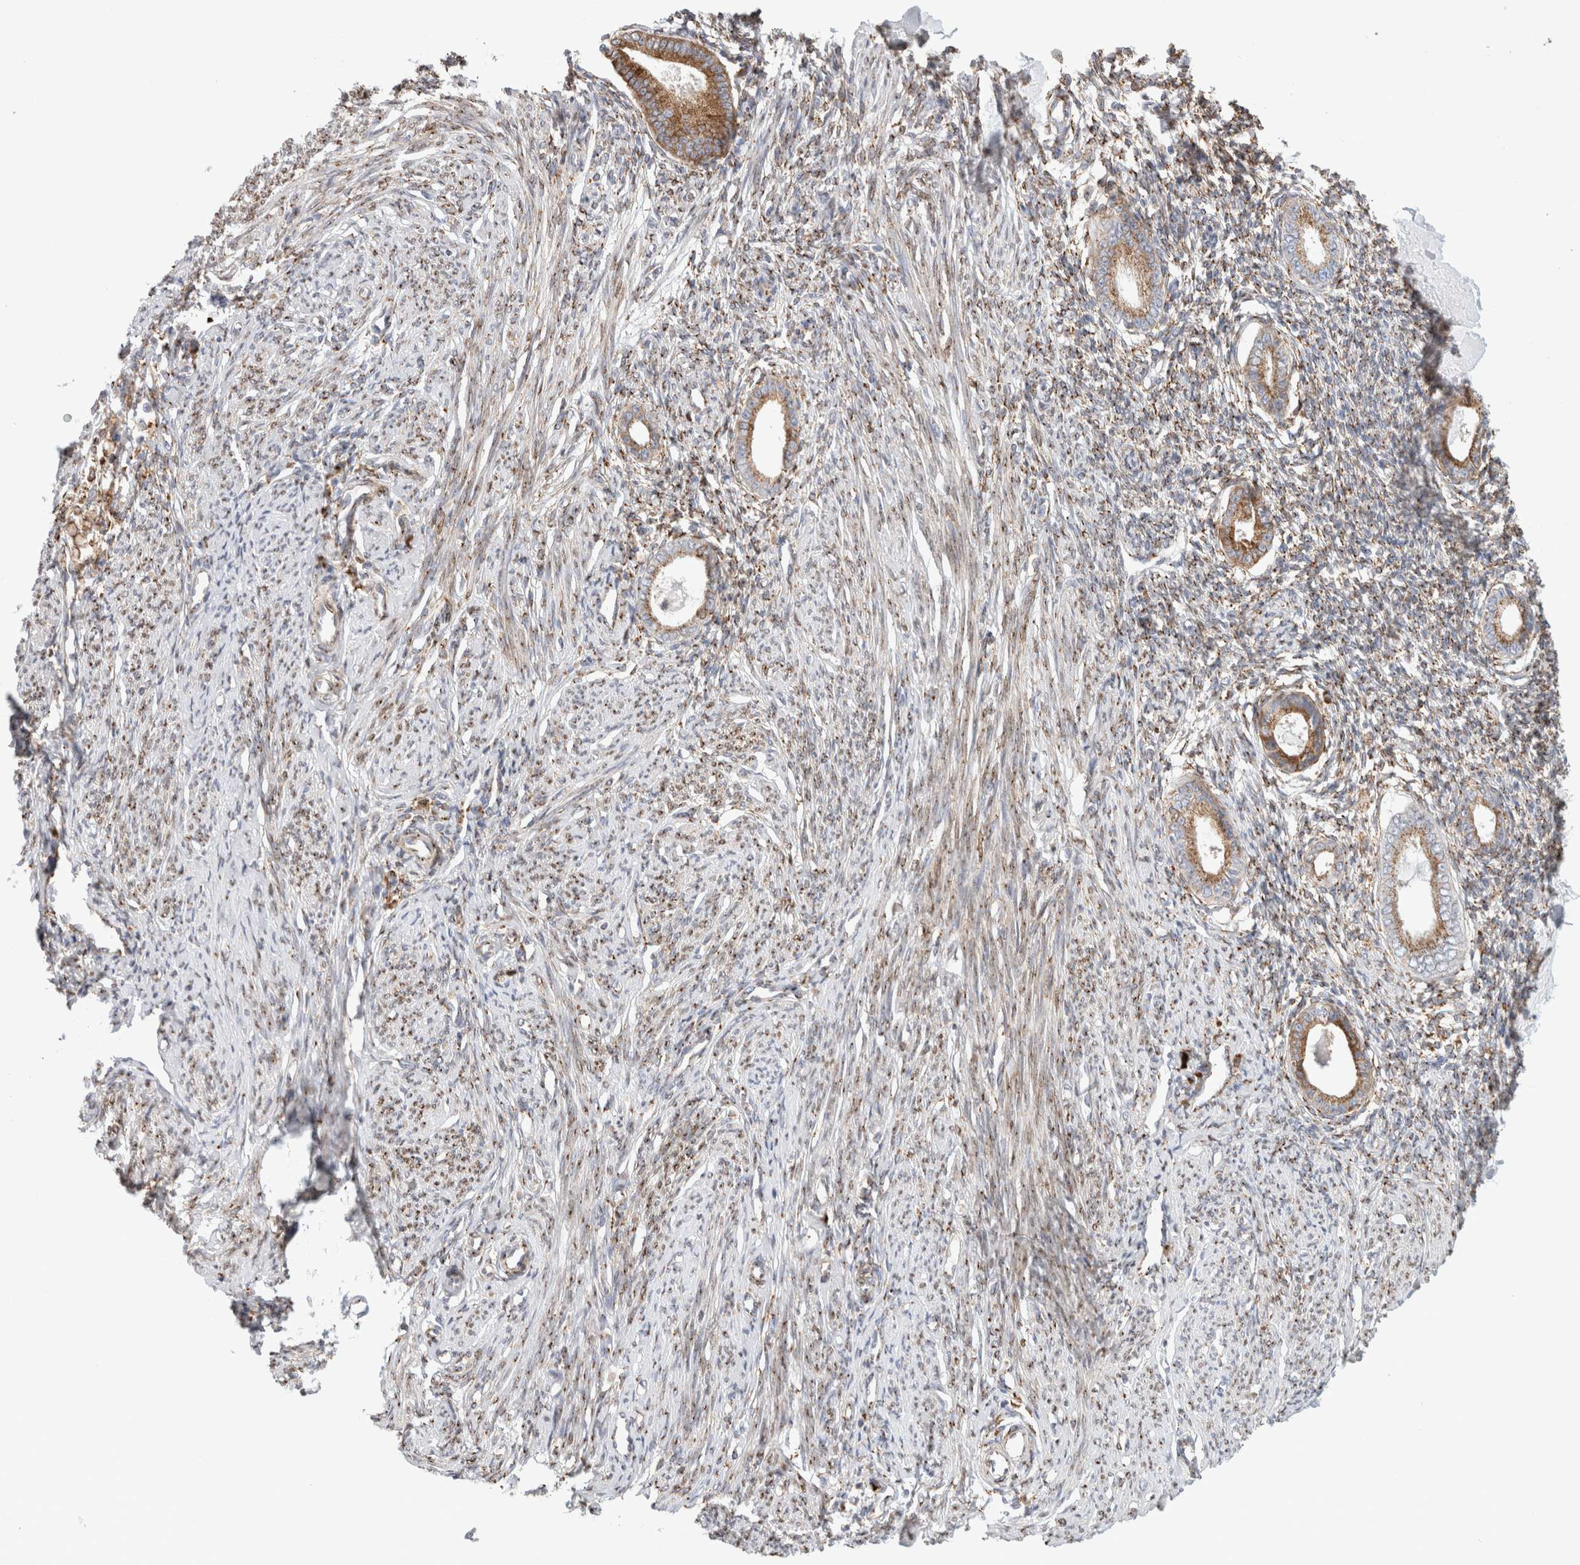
{"staining": {"intensity": "moderate", "quantity": ">75%", "location": "cytoplasmic/membranous"}, "tissue": "endometrium", "cell_type": "Cells in endometrial stroma", "image_type": "normal", "snomed": [{"axis": "morphology", "description": "Normal tissue, NOS"}, {"axis": "topography", "description": "Endometrium"}], "caption": "A medium amount of moderate cytoplasmic/membranous positivity is seen in about >75% of cells in endometrial stroma in normal endometrium.", "gene": "MCFD2", "patient": {"sex": "female", "age": 56}}